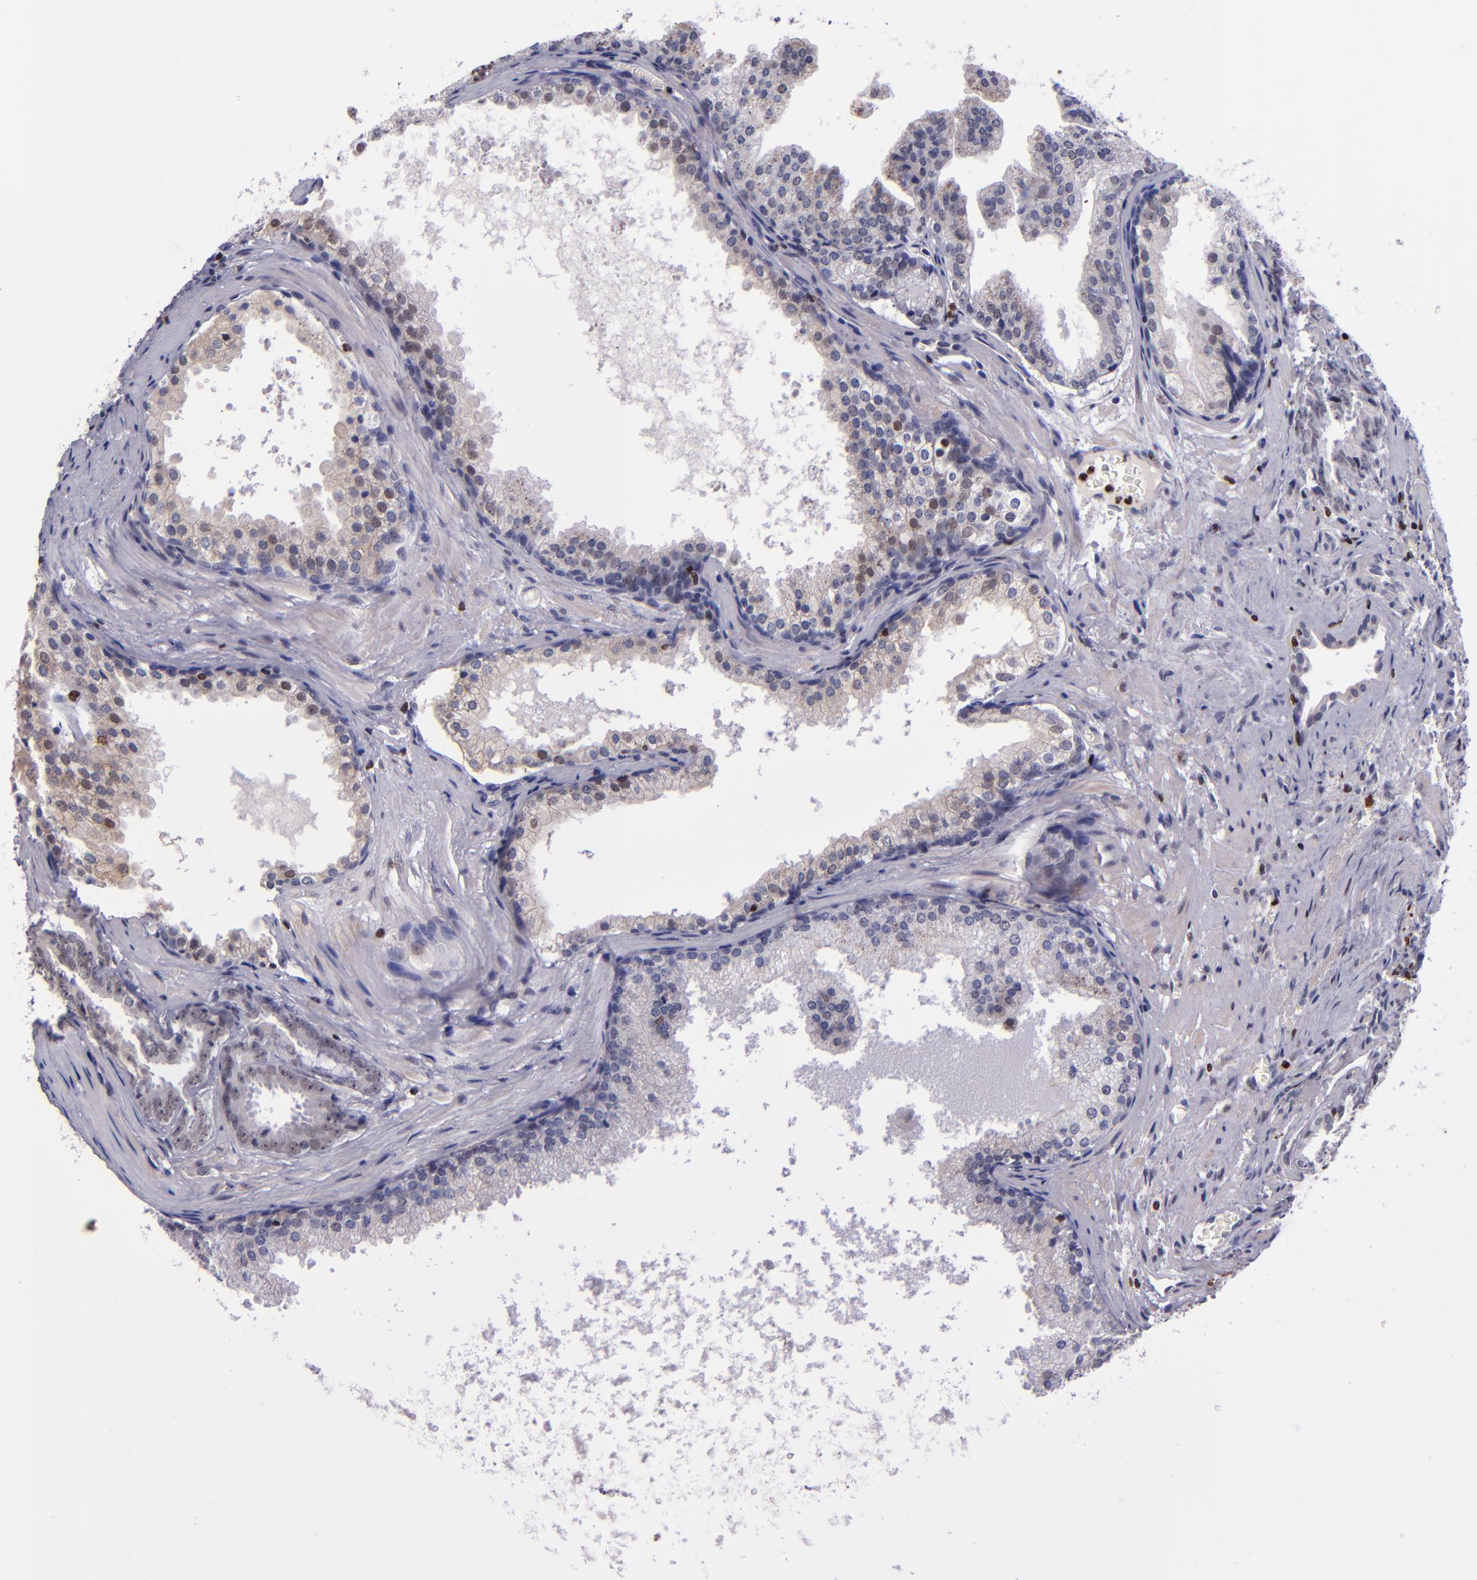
{"staining": {"intensity": "negative", "quantity": "none", "location": "none"}, "tissue": "prostate cancer", "cell_type": "Tumor cells", "image_type": "cancer", "snomed": [{"axis": "morphology", "description": "Adenocarcinoma, Medium grade"}, {"axis": "topography", "description": "Prostate"}], "caption": "High magnification brightfield microscopy of prostate cancer (medium-grade adenocarcinoma) stained with DAB (brown) and counterstained with hematoxylin (blue): tumor cells show no significant staining.", "gene": "CDKL5", "patient": {"sex": "male", "age": 64}}